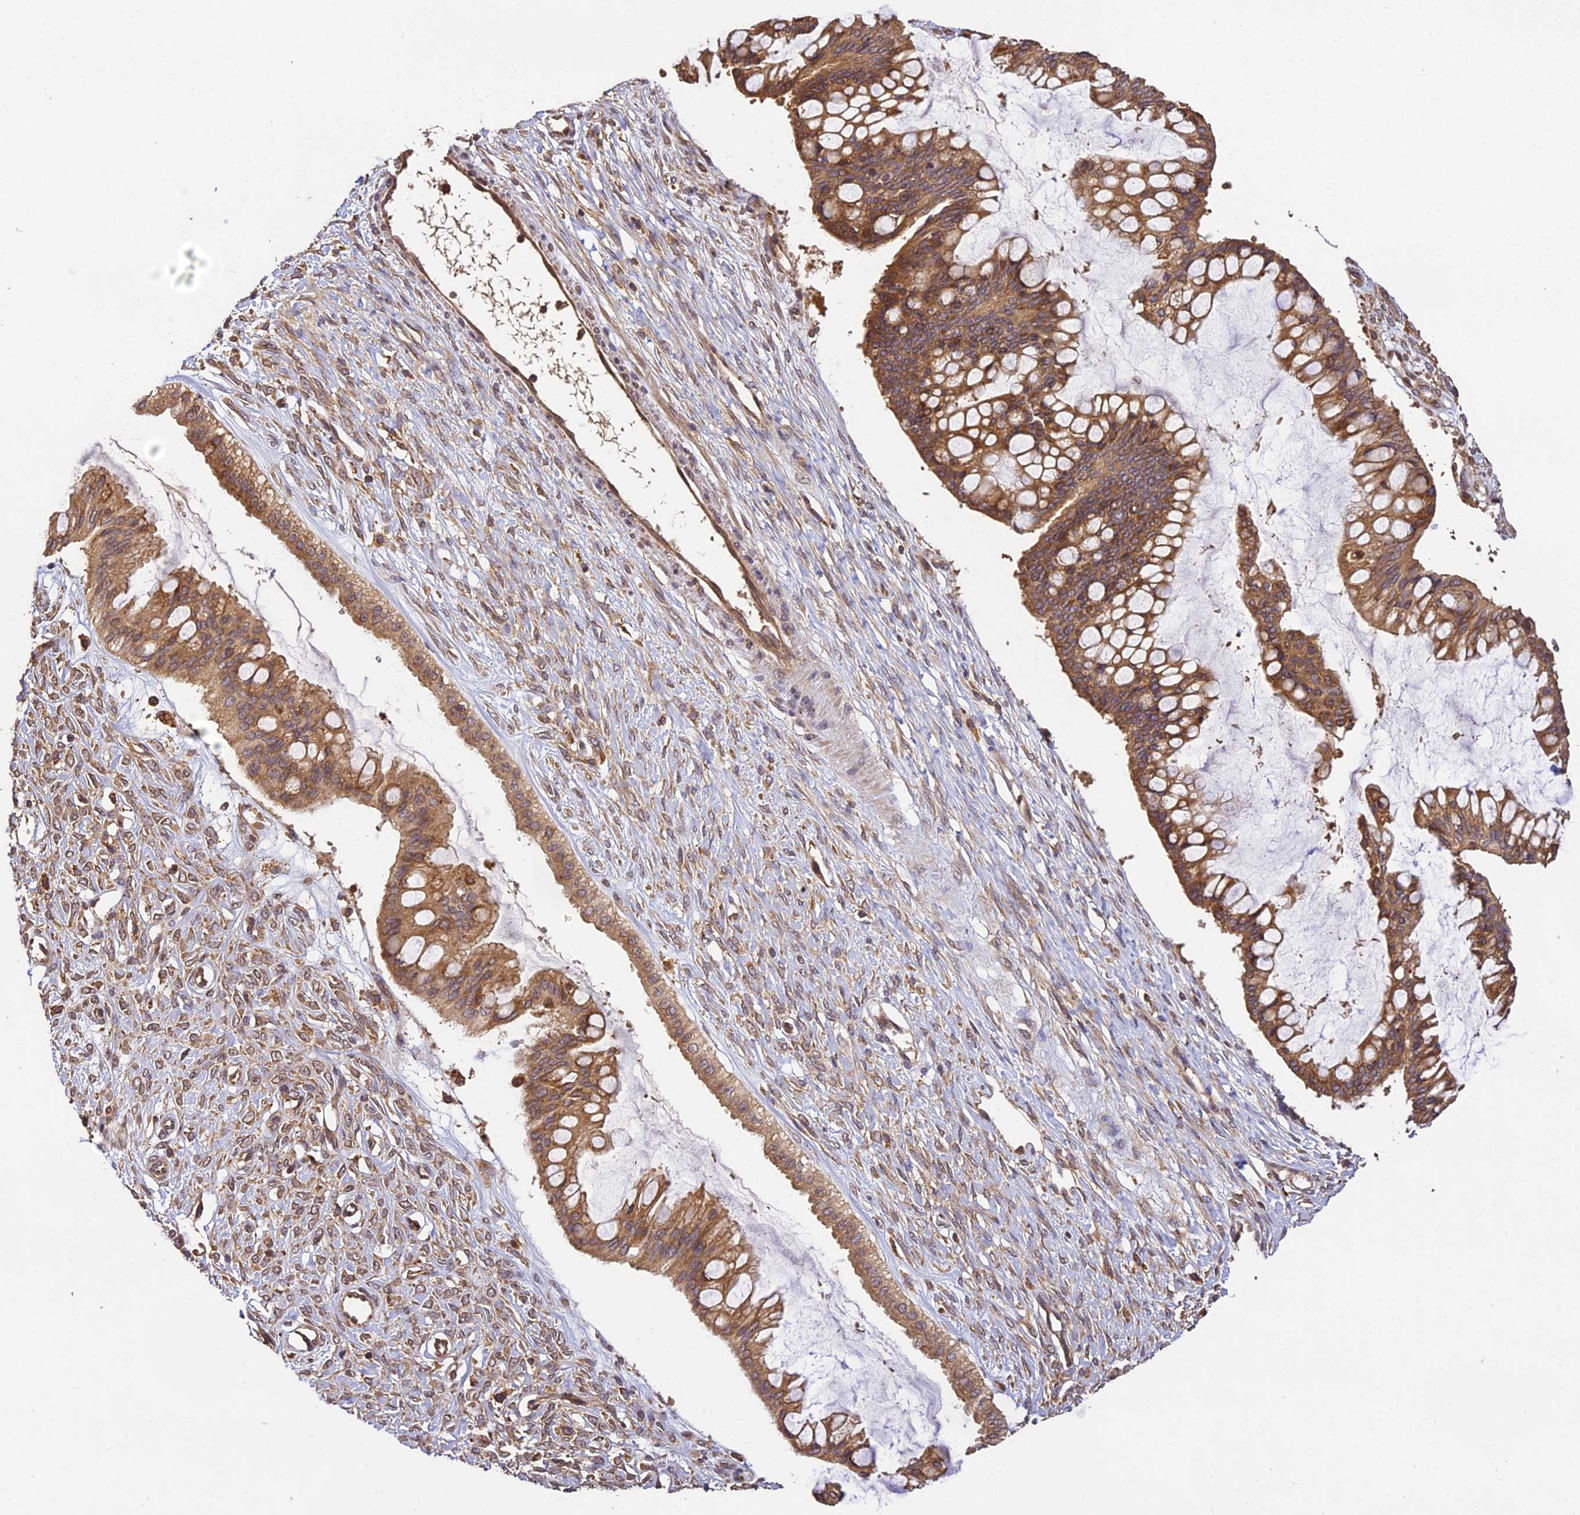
{"staining": {"intensity": "moderate", "quantity": ">75%", "location": "cytoplasmic/membranous"}, "tissue": "ovarian cancer", "cell_type": "Tumor cells", "image_type": "cancer", "snomed": [{"axis": "morphology", "description": "Cystadenocarcinoma, mucinous, NOS"}, {"axis": "topography", "description": "Ovary"}], "caption": "Tumor cells demonstrate moderate cytoplasmic/membranous staining in approximately >75% of cells in mucinous cystadenocarcinoma (ovarian).", "gene": "BRAP", "patient": {"sex": "female", "age": 73}}